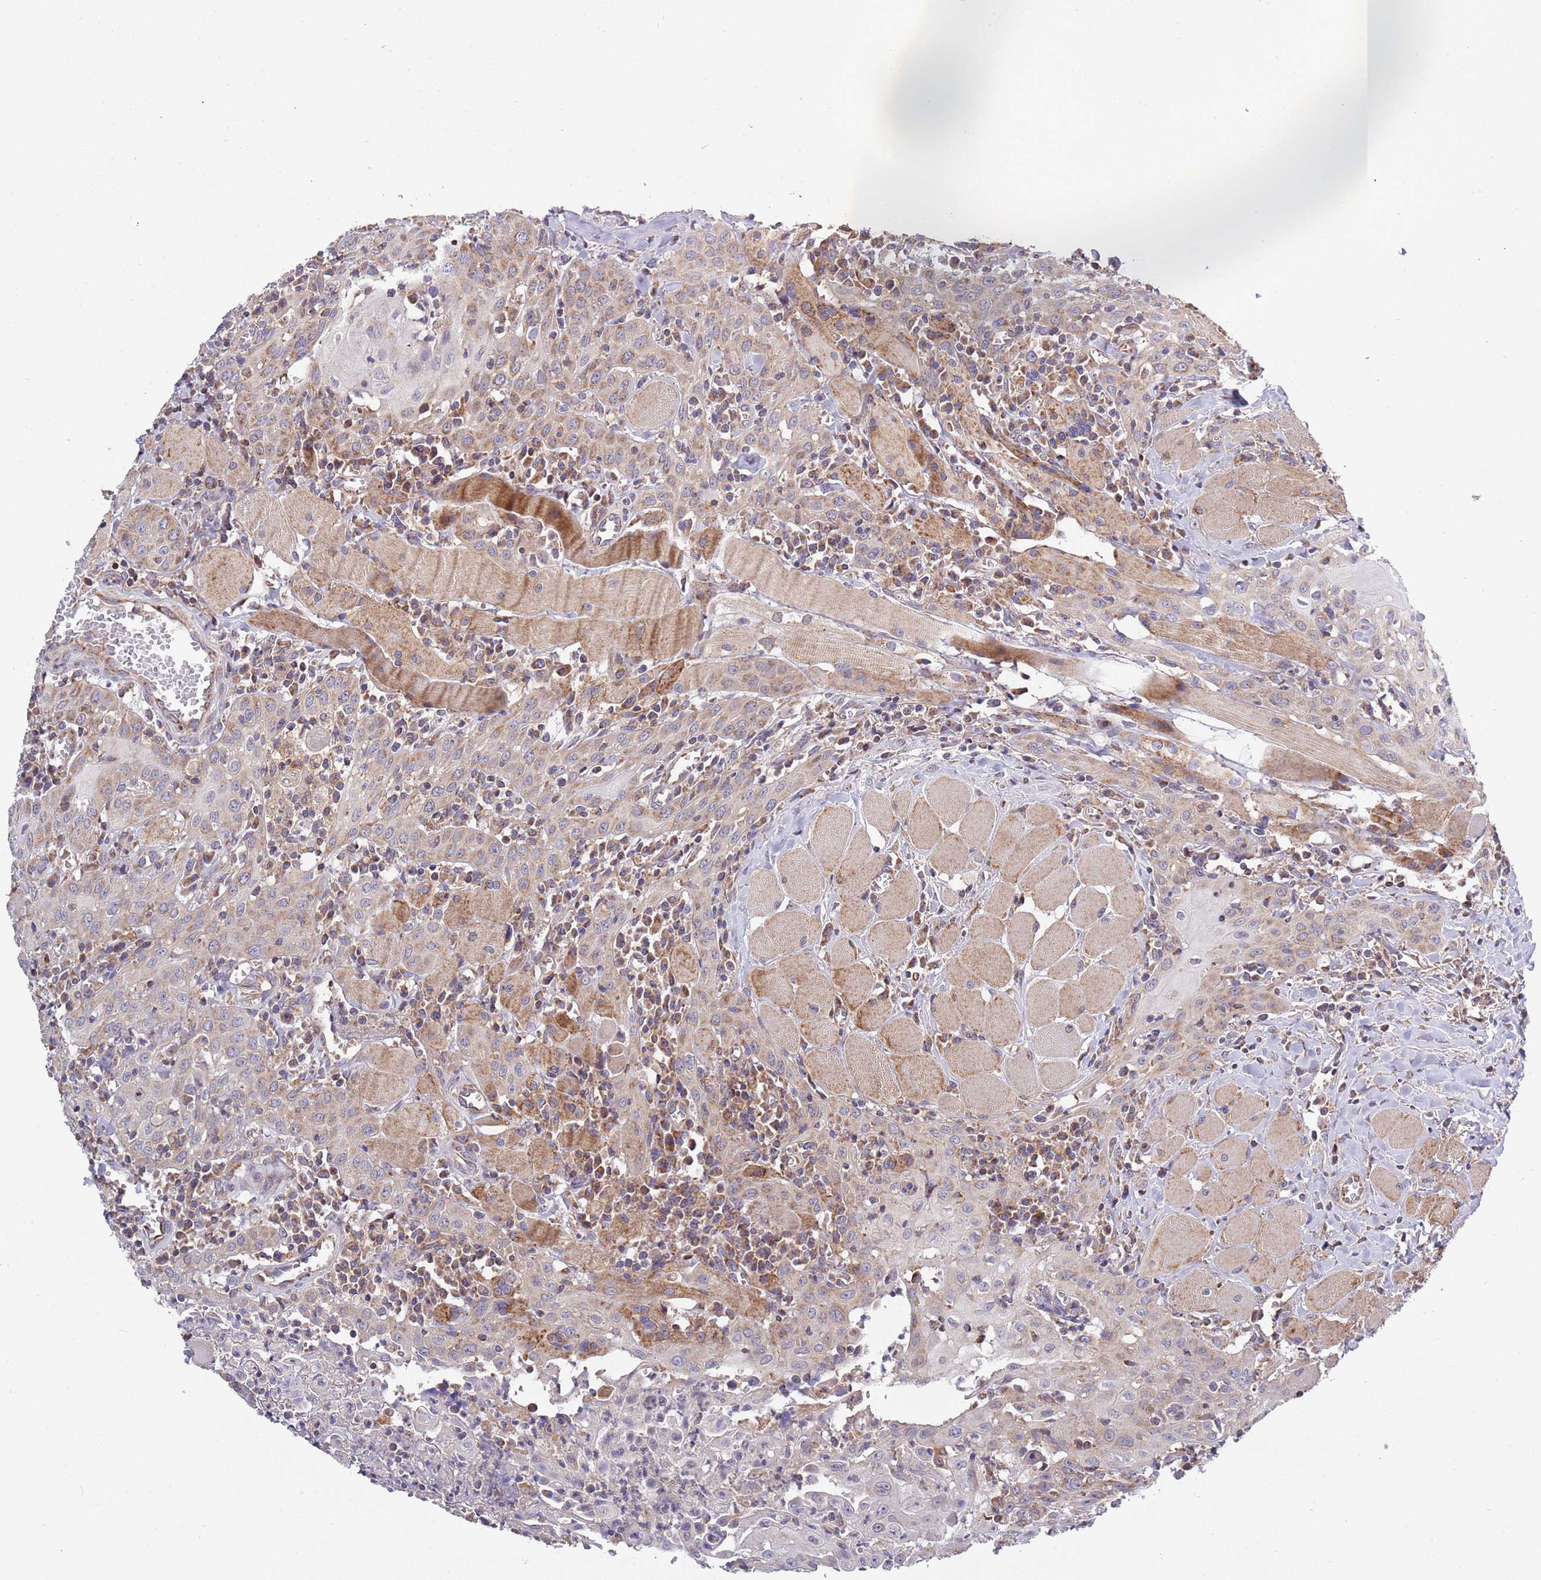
{"staining": {"intensity": "weak", "quantity": "<25%", "location": "cytoplasmic/membranous"}, "tissue": "head and neck cancer", "cell_type": "Tumor cells", "image_type": "cancer", "snomed": [{"axis": "morphology", "description": "Squamous cell carcinoma, NOS"}, {"axis": "topography", "description": "Oral tissue"}, {"axis": "topography", "description": "Head-Neck"}], "caption": "Head and neck squamous cell carcinoma stained for a protein using IHC shows no staining tumor cells.", "gene": "IRS4", "patient": {"sex": "female", "age": 70}}